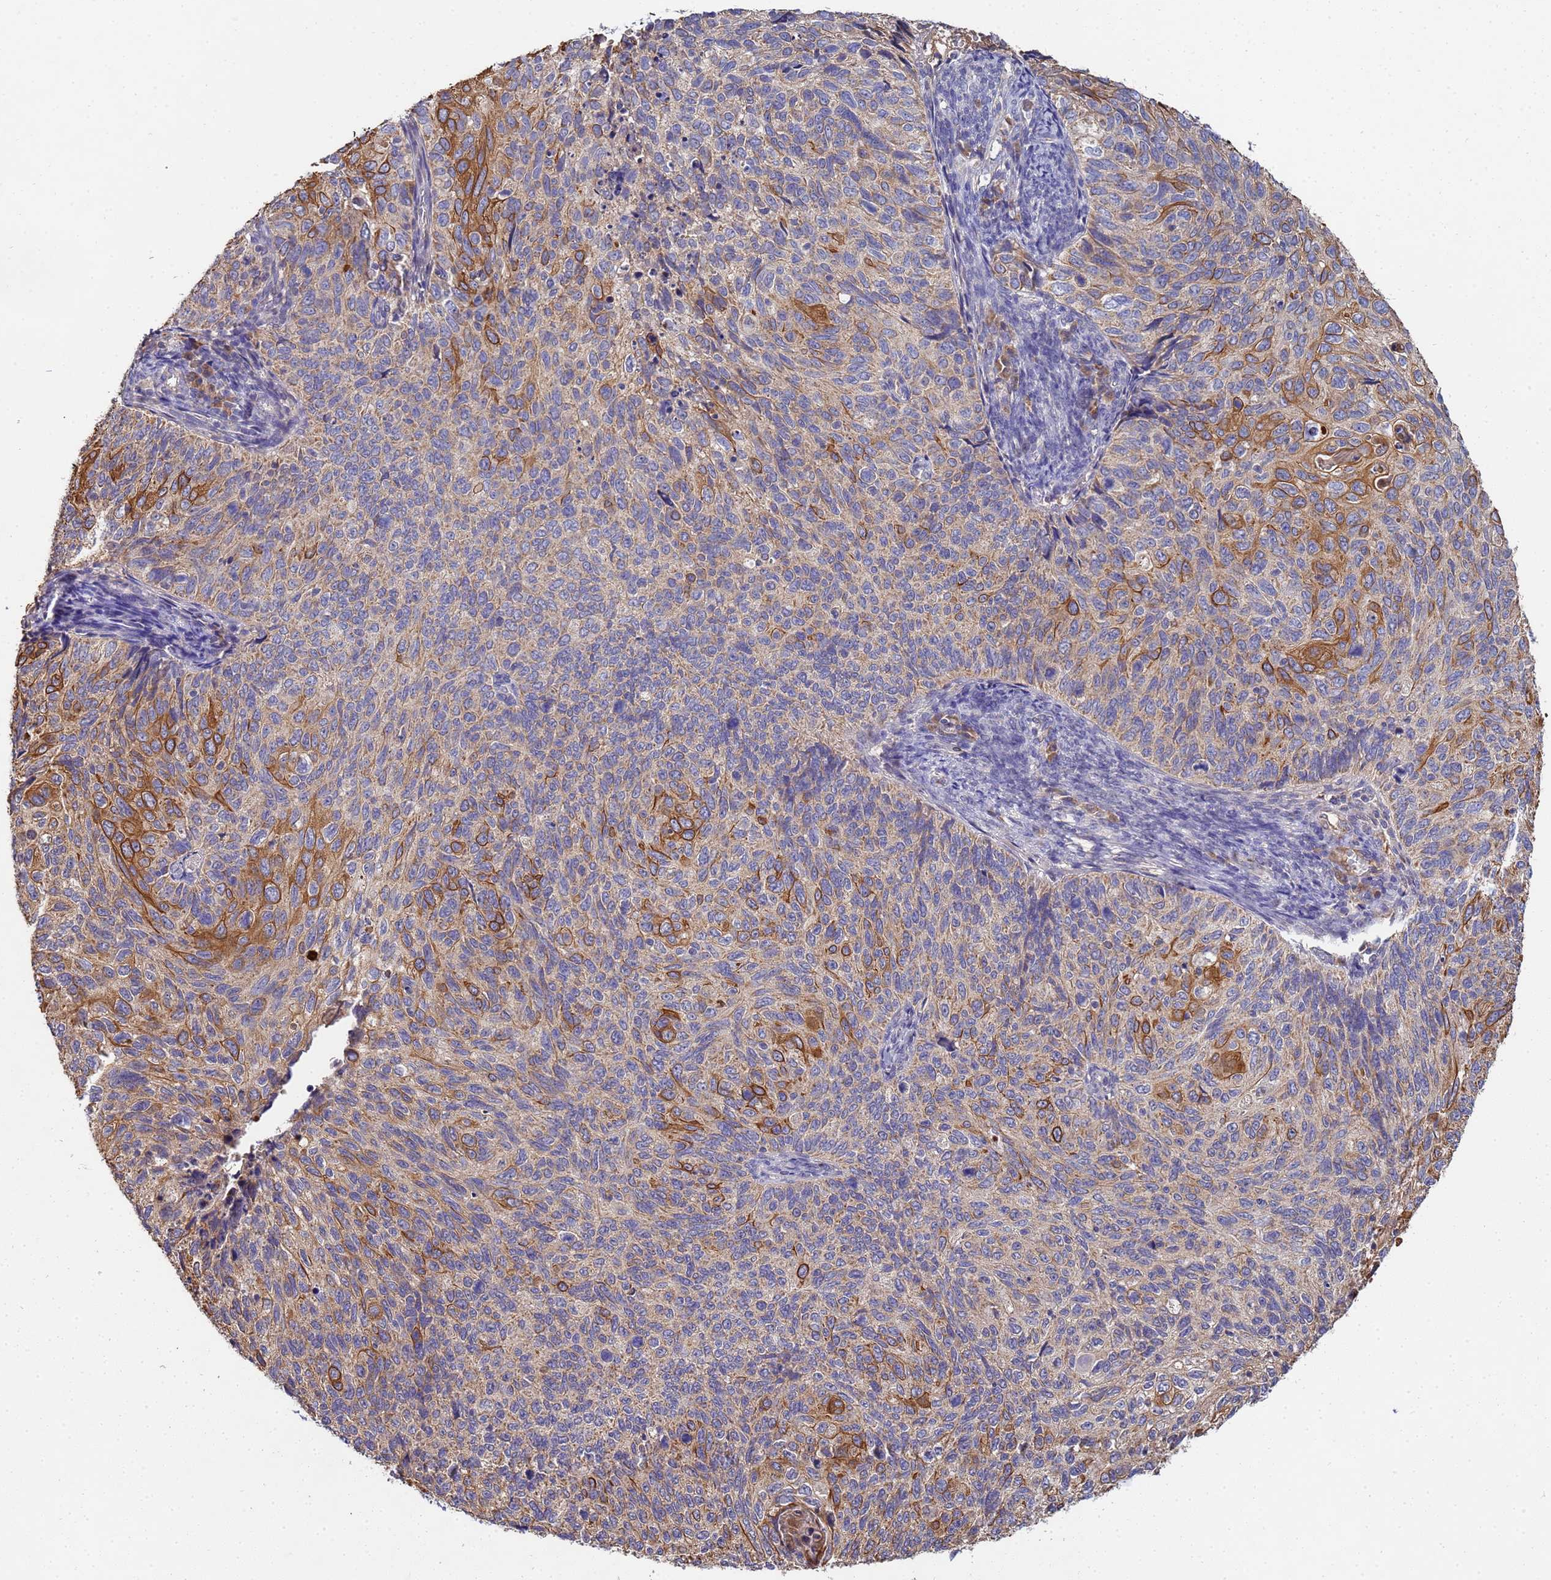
{"staining": {"intensity": "moderate", "quantity": "<25%", "location": "cytoplasmic/membranous"}, "tissue": "cervical cancer", "cell_type": "Tumor cells", "image_type": "cancer", "snomed": [{"axis": "morphology", "description": "Squamous cell carcinoma, NOS"}, {"axis": "topography", "description": "Cervix"}], "caption": "Cervical cancer stained with DAB (3,3'-diaminobenzidine) immunohistochemistry (IHC) exhibits low levels of moderate cytoplasmic/membranous staining in approximately <25% of tumor cells.", "gene": "C5orf34", "patient": {"sex": "female", "age": 70}}